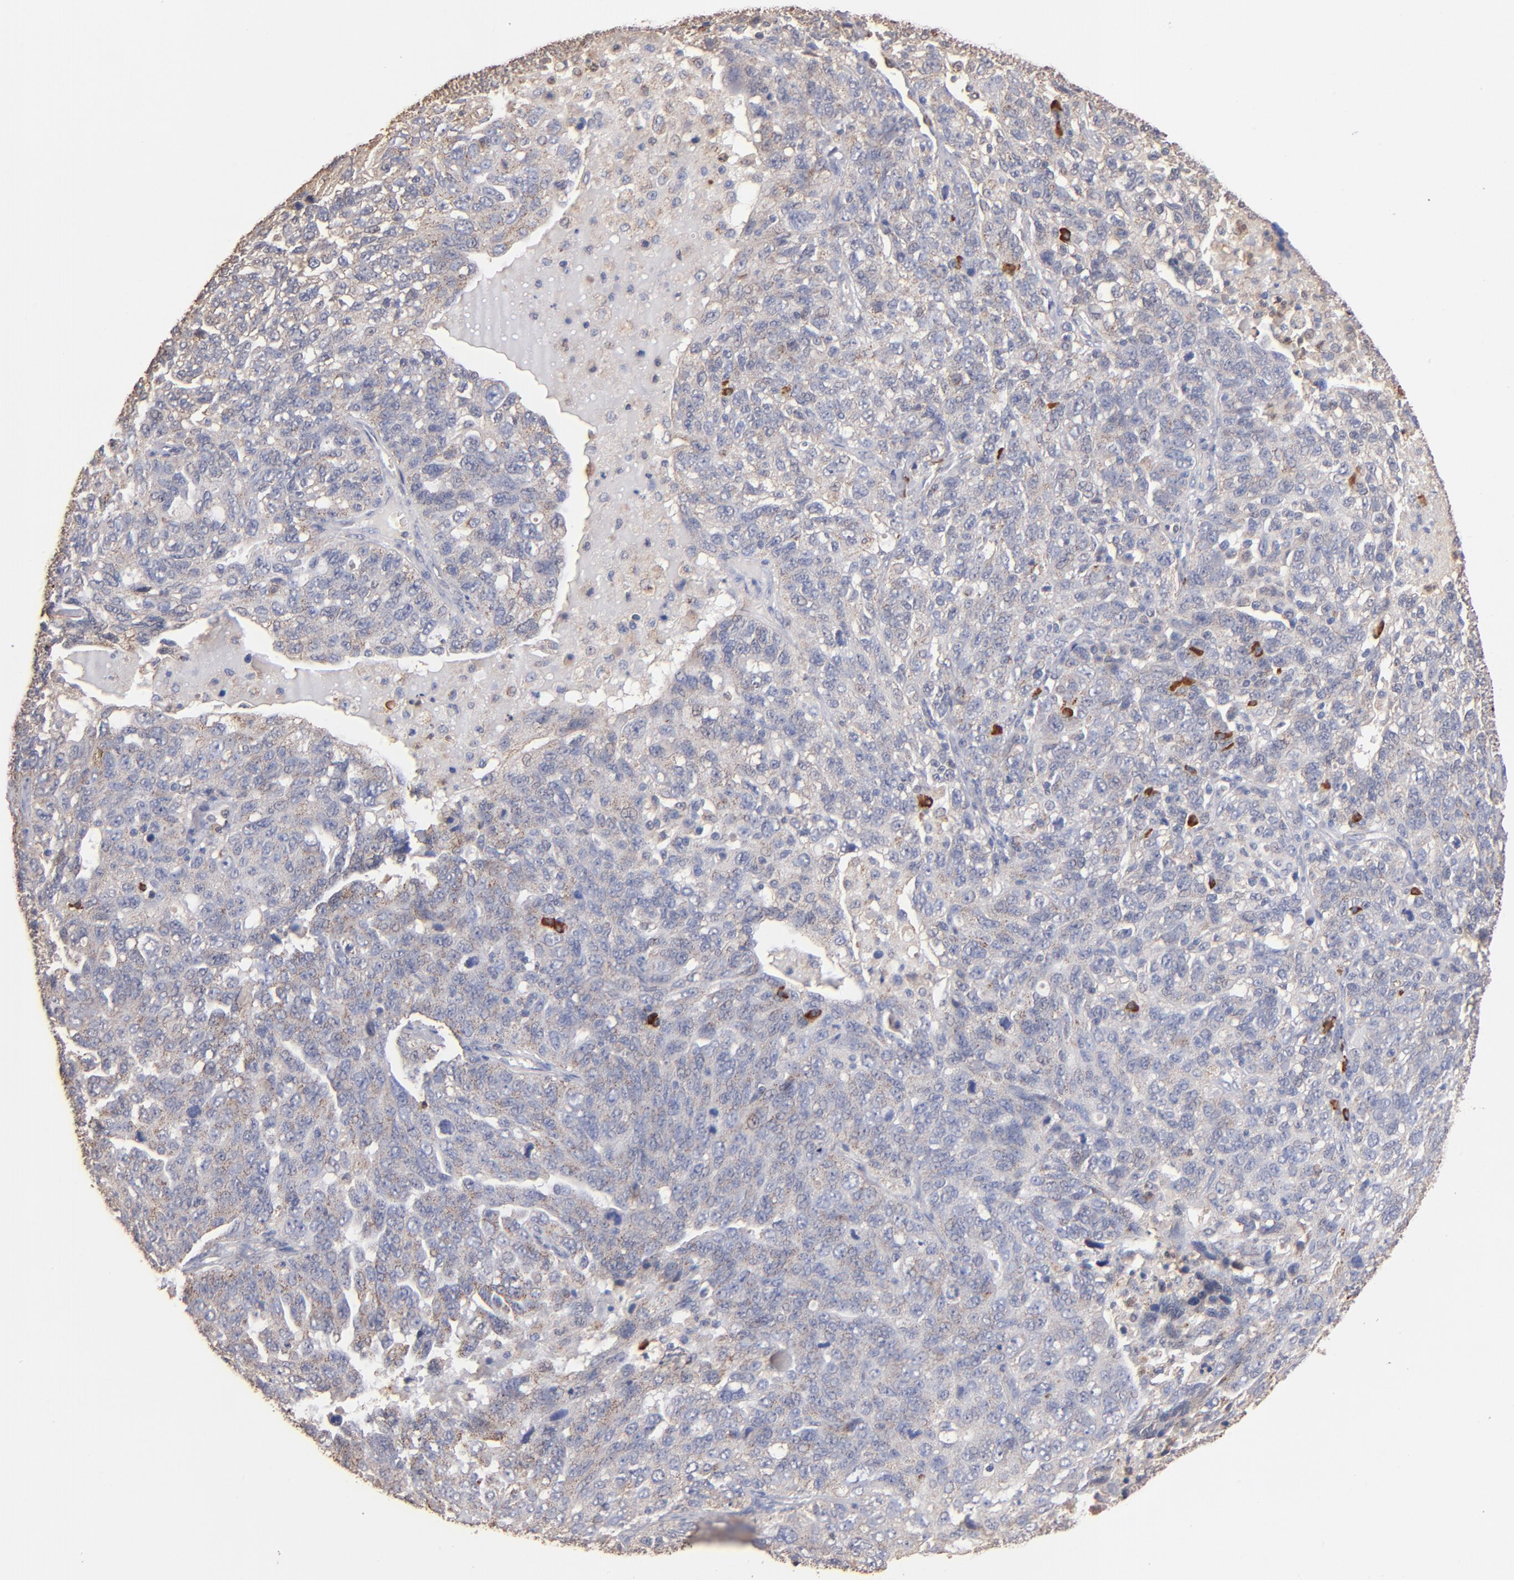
{"staining": {"intensity": "weak", "quantity": "25%-75%", "location": "cytoplasmic/membranous"}, "tissue": "ovarian cancer", "cell_type": "Tumor cells", "image_type": "cancer", "snomed": [{"axis": "morphology", "description": "Cystadenocarcinoma, serous, NOS"}, {"axis": "topography", "description": "Ovary"}], "caption": "Immunohistochemical staining of serous cystadenocarcinoma (ovarian) shows low levels of weak cytoplasmic/membranous protein staining in about 25%-75% of tumor cells. (DAB IHC, brown staining for protein, blue staining for nuclei).", "gene": "RO60", "patient": {"sex": "female", "age": 71}}